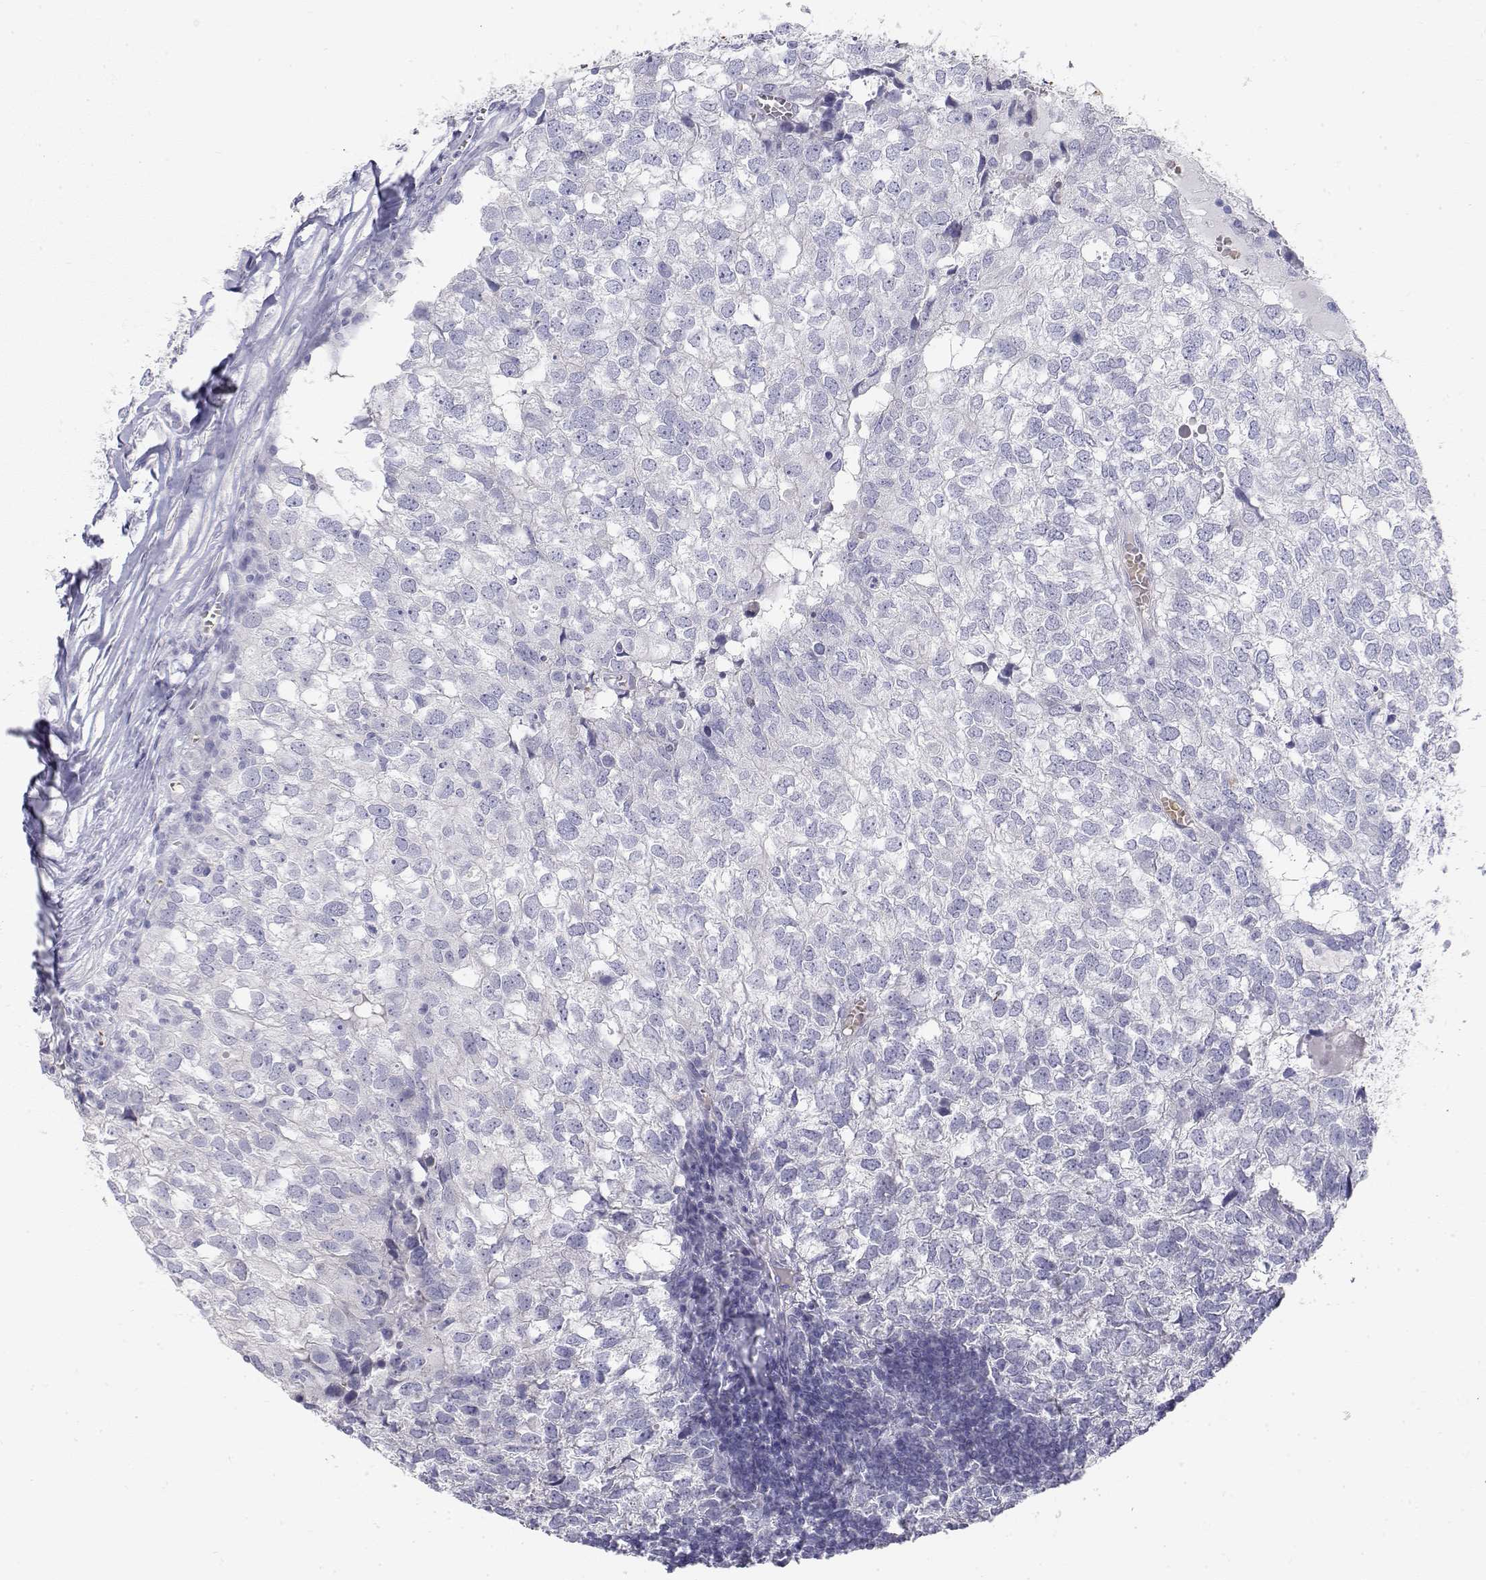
{"staining": {"intensity": "negative", "quantity": "none", "location": "none"}, "tissue": "breast cancer", "cell_type": "Tumor cells", "image_type": "cancer", "snomed": [{"axis": "morphology", "description": "Duct carcinoma"}, {"axis": "topography", "description": "Breast"}], "caption": "The image shows no staining of tumor cells in invasive ductal carcinoma (breast).", "gene": "MISP", "patient": {"sex": "female", "age": 30}}